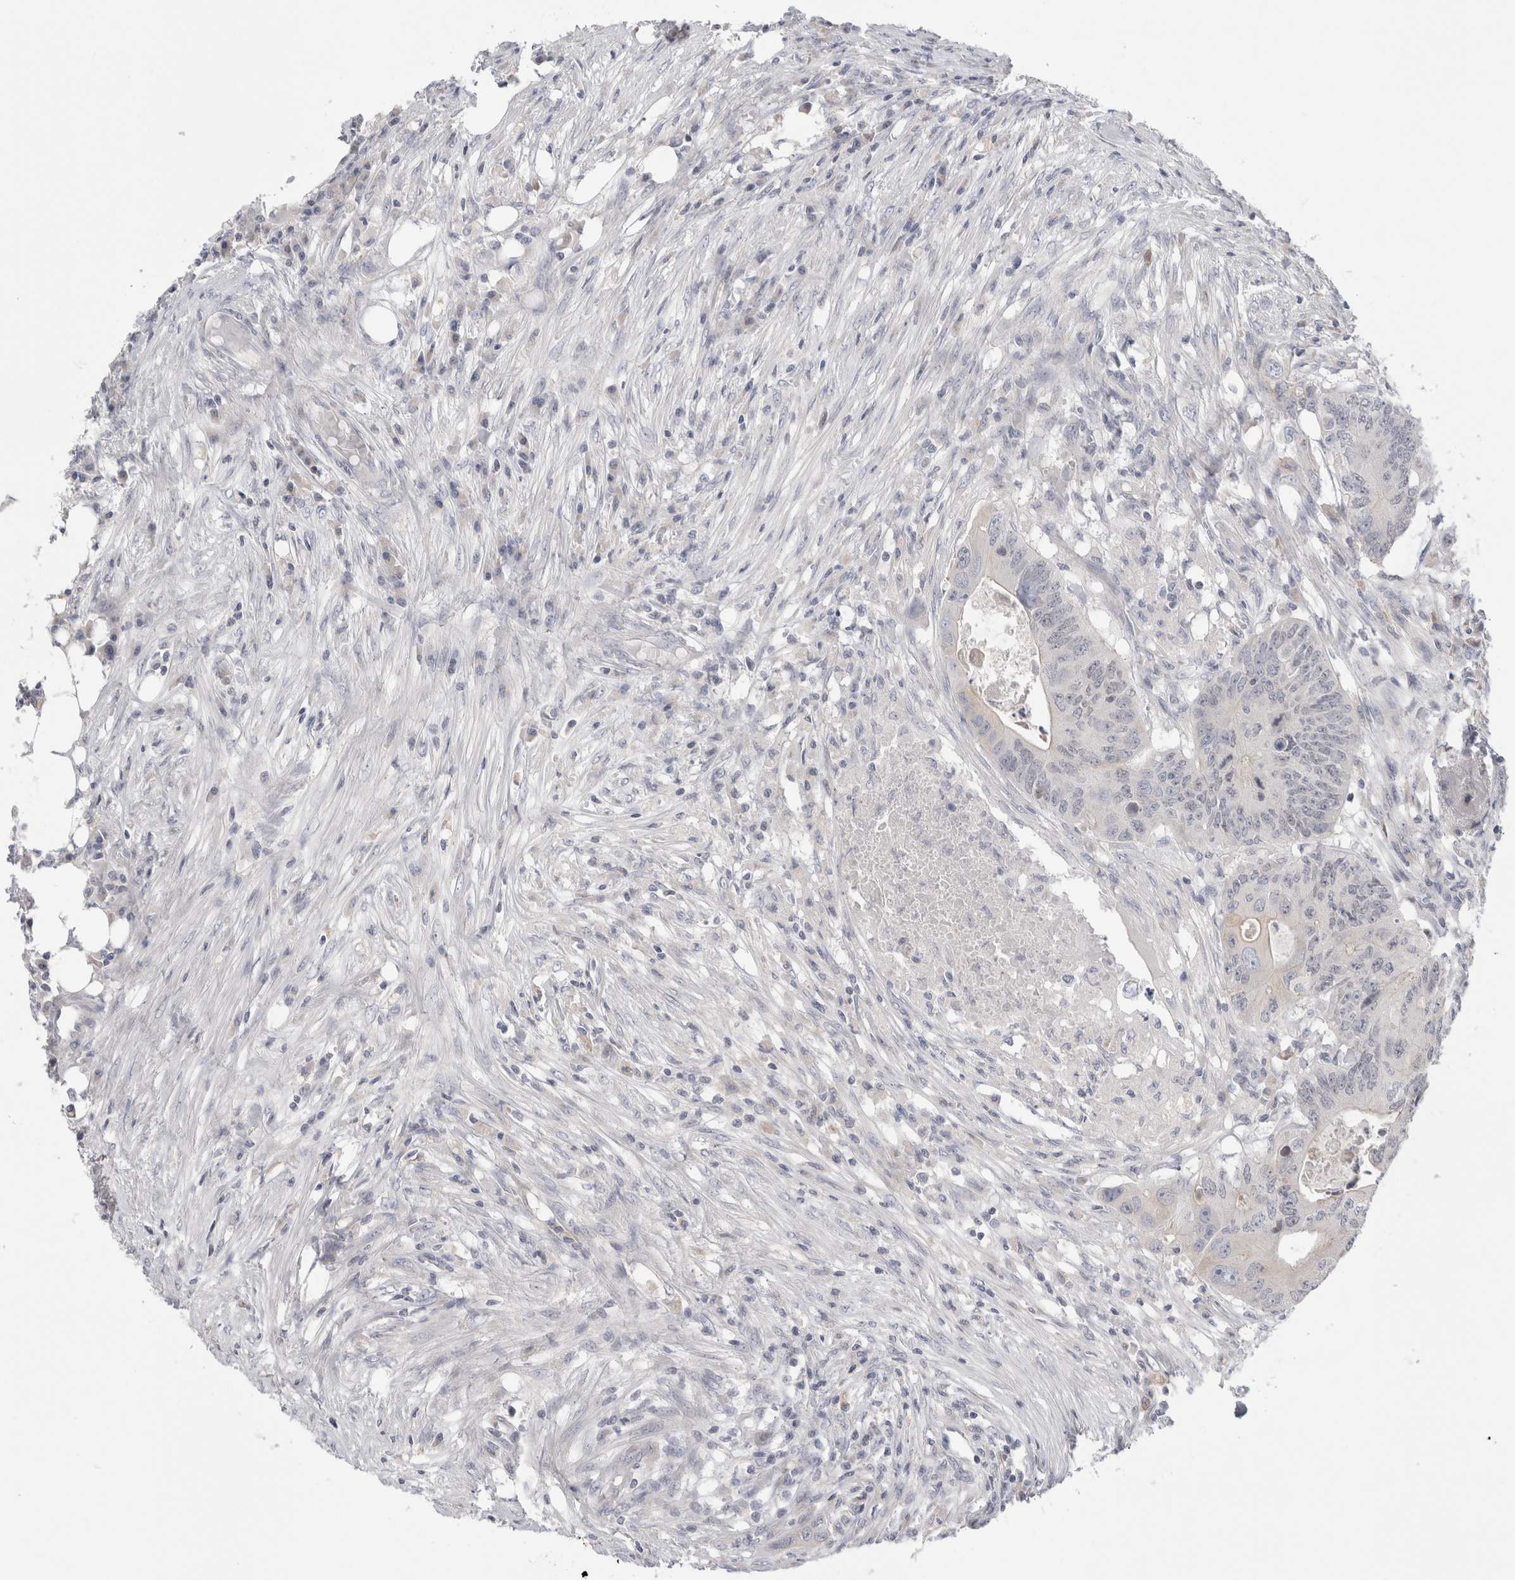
{"staining": {"intensity": "negative", "quantity": "none", "location": "none"}, "tissue": "colorectal cancer", "cell_type": "Tumor cells", "image_type": "cancer", "snomed": [{"axis": "morphology", "description": "Adenocarcinoma, NOS"}, {"axis": "topography", "description": "Colon"}], "caption": "Immunohistochemistry (IHC) image of human colorectal cancer (adenocarcinoma) stained for a protein (brown), which exhibits no expression in tumor cells.", "gene": "SYTL5", "patient": {"sex": "male", "age": 71}}